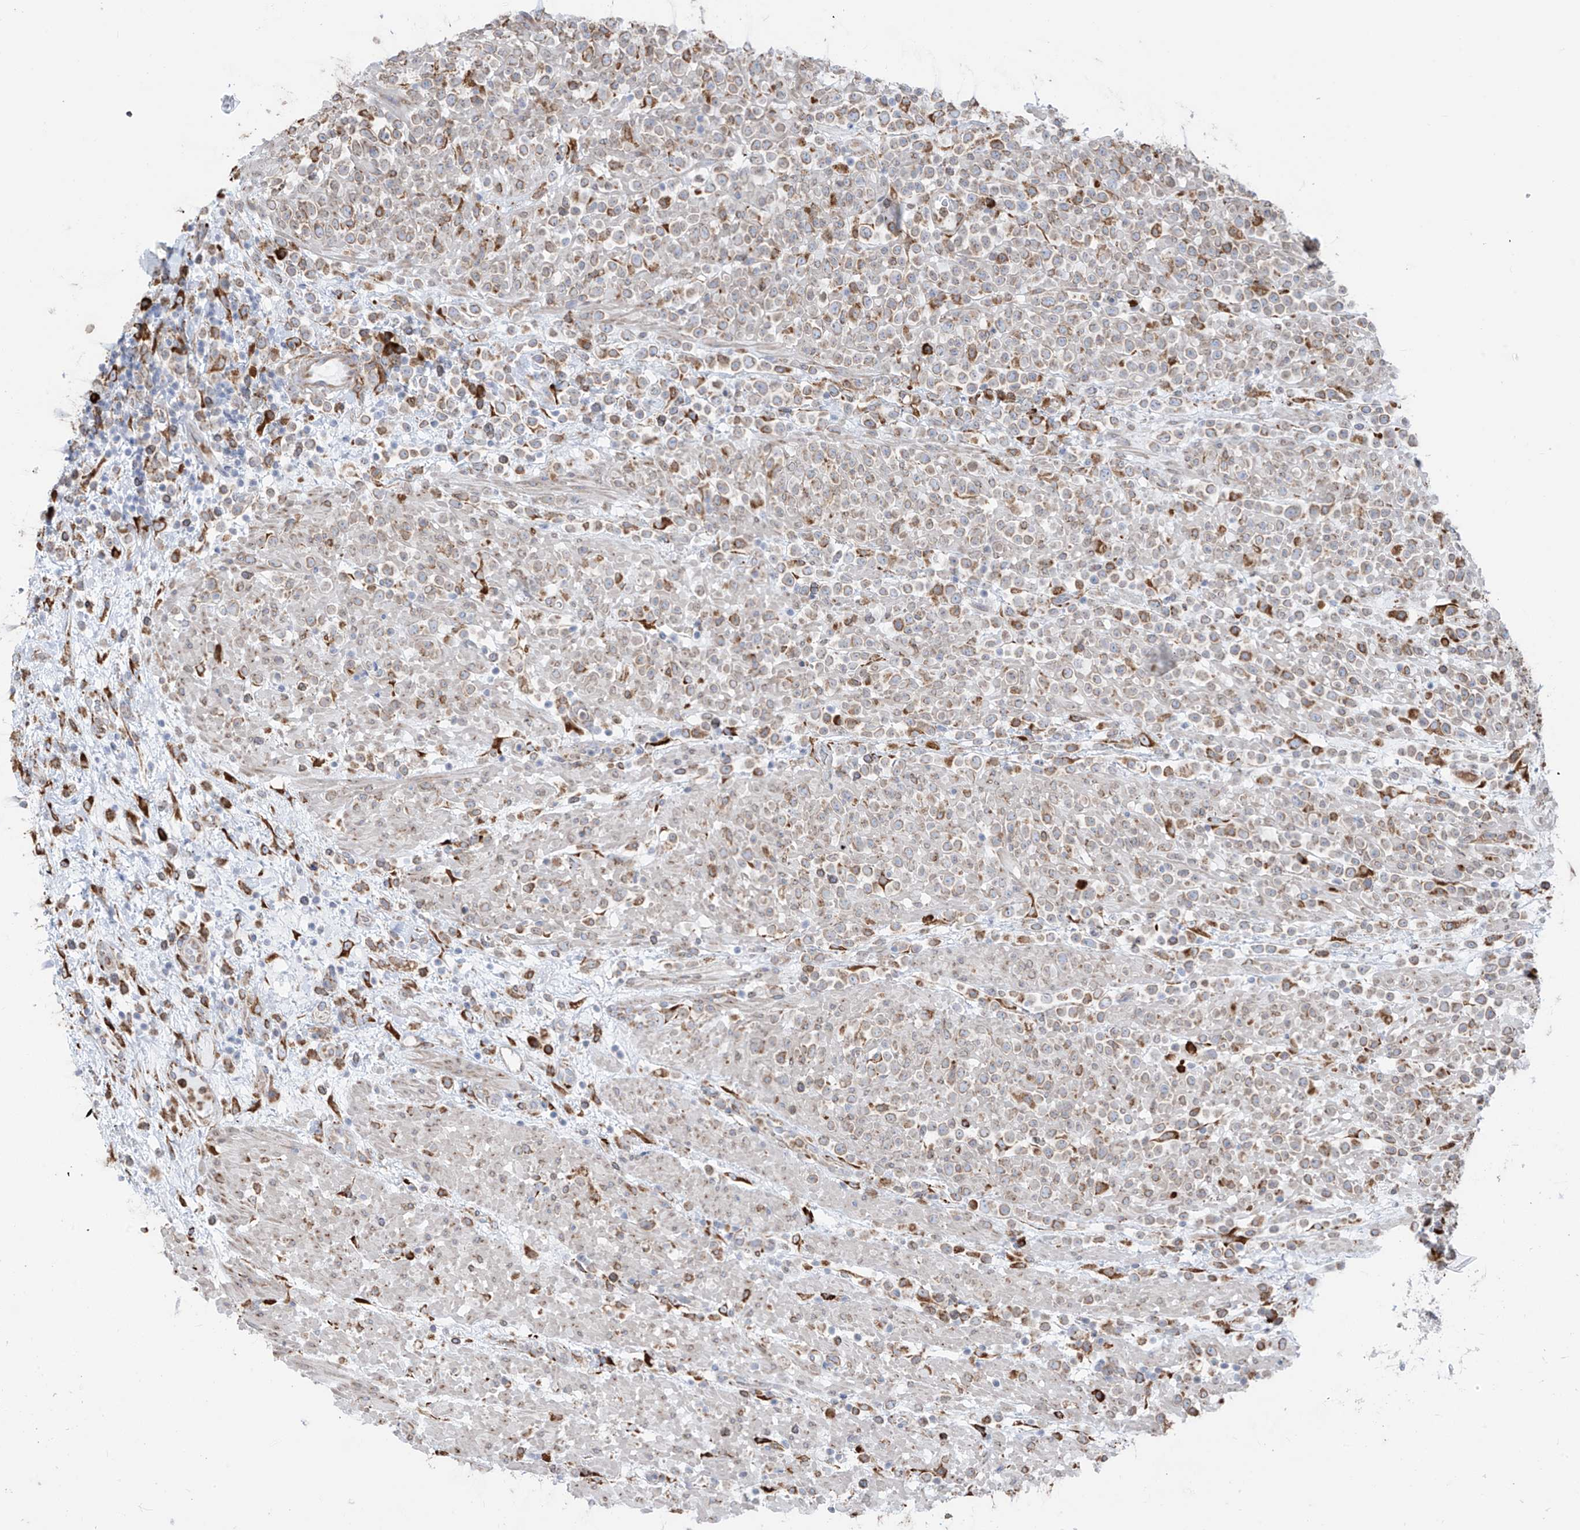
{"staining": {"intensity": "moderate", "quantity": "25%-75%", "location": "cytoplasmic/membranous"}, "tissue": "lymphoma", "cell_type": "Tumor cells", "image_type": "cancer", "snomed": [{"axis": "morphology", "description": "Malignant lymphoma, non-Hodgkin's type, High grade"}, {"axis": "topography", "description": "Colon"}], "caption": "A brown stain highlights moderate cytoplasmic/membranous expression of a protein in malignant lymphoma, non-Hodgkin's type (high-grade) tumor cells.", "gene": "ZNF354C", "patient": {"sex": "female", "age": 53}}